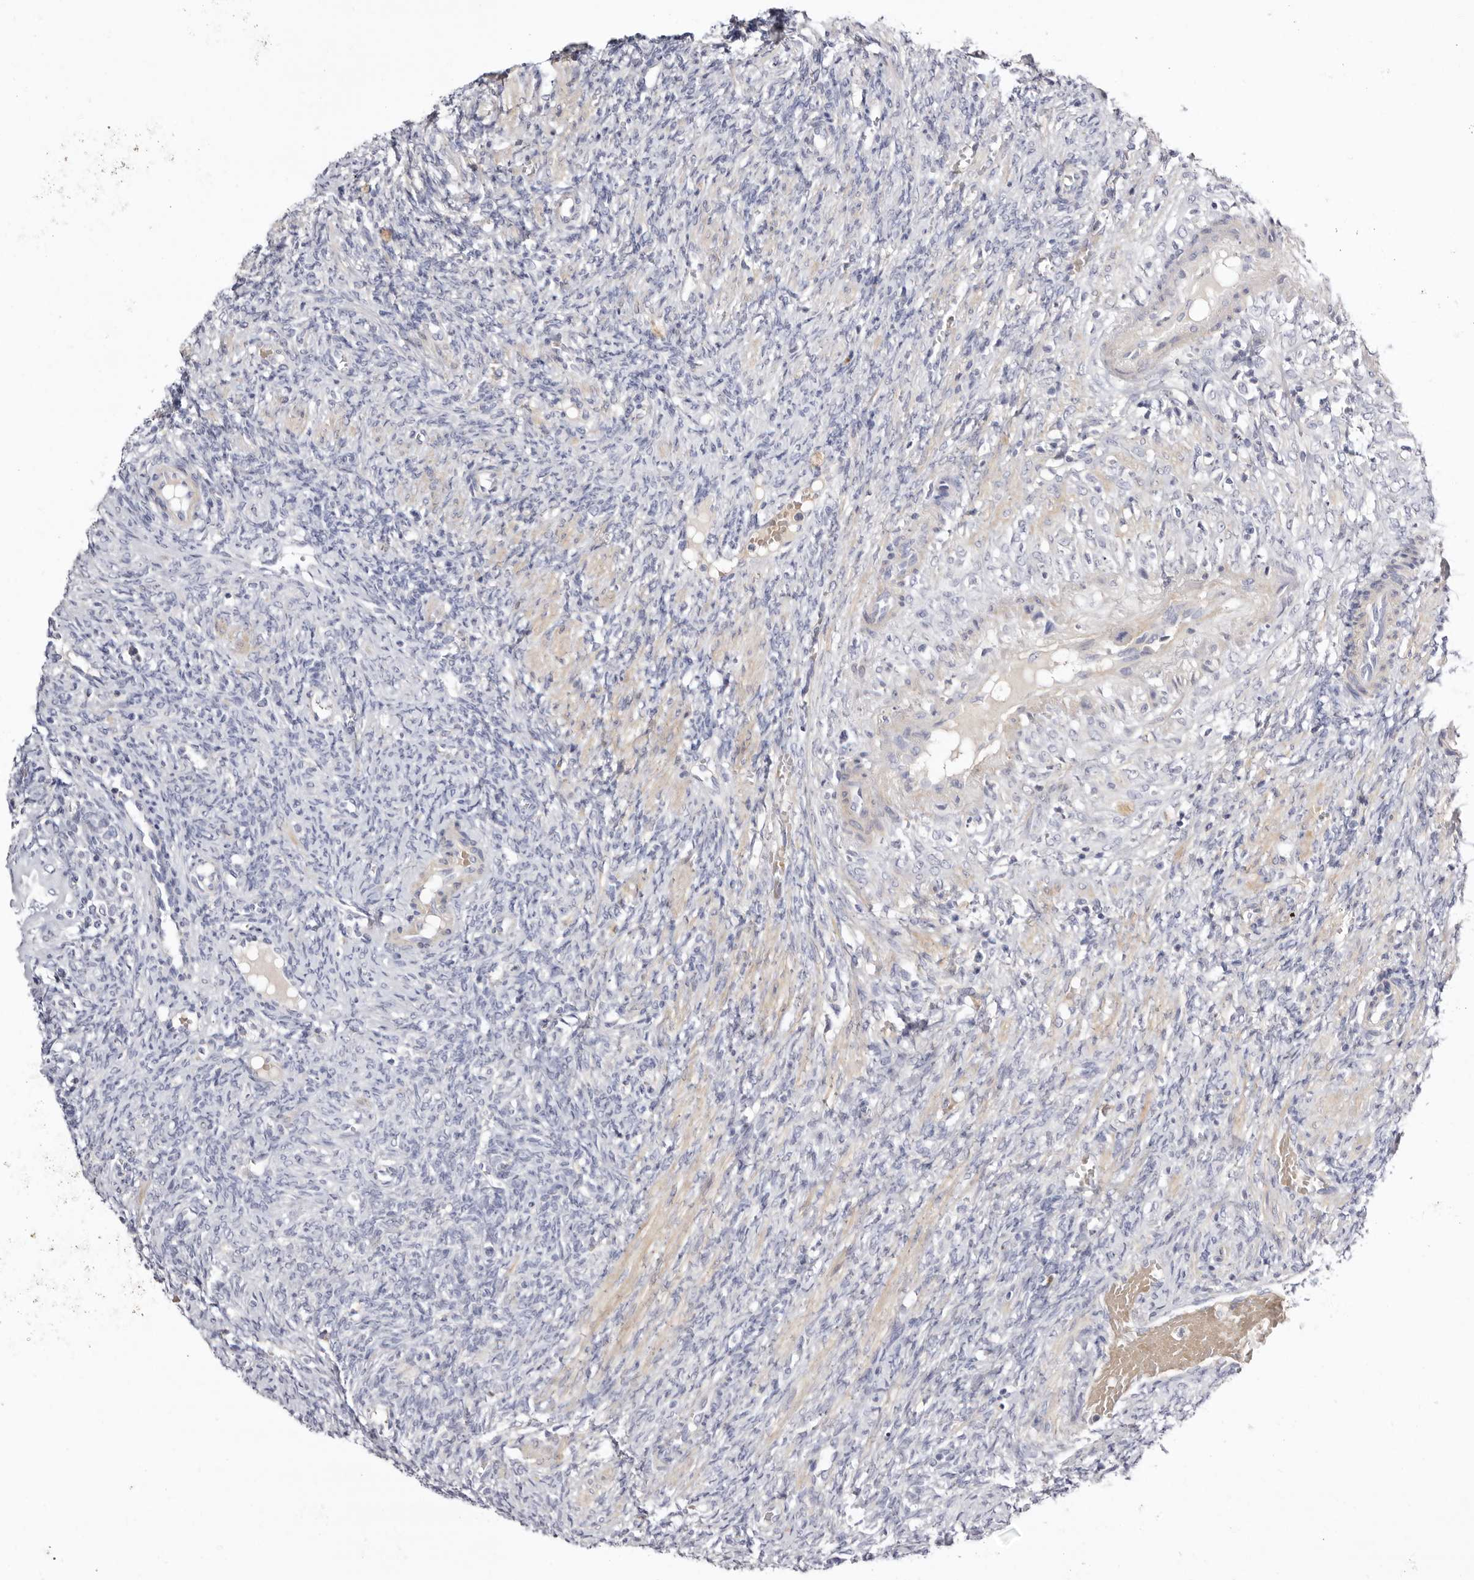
{"staining": {"intensity": "negative", "quantity": "none", "location": "none"}, "tissue": "ovary", "cell_type": "Ovarian stroma cells", "image_type": "normal", "snomed": [{"axis": "morphology", "description": "Normal tissue, NOS"}, {"axis": "topography", "description": "Ovary"}], "caption": "This is an immunohistochemistry histopathology image of unremarkable human ovary. There is no staining in ovarian stroma cells.", "gene": "S1PR5", "patient": {"sex": "female", "age": 41}}